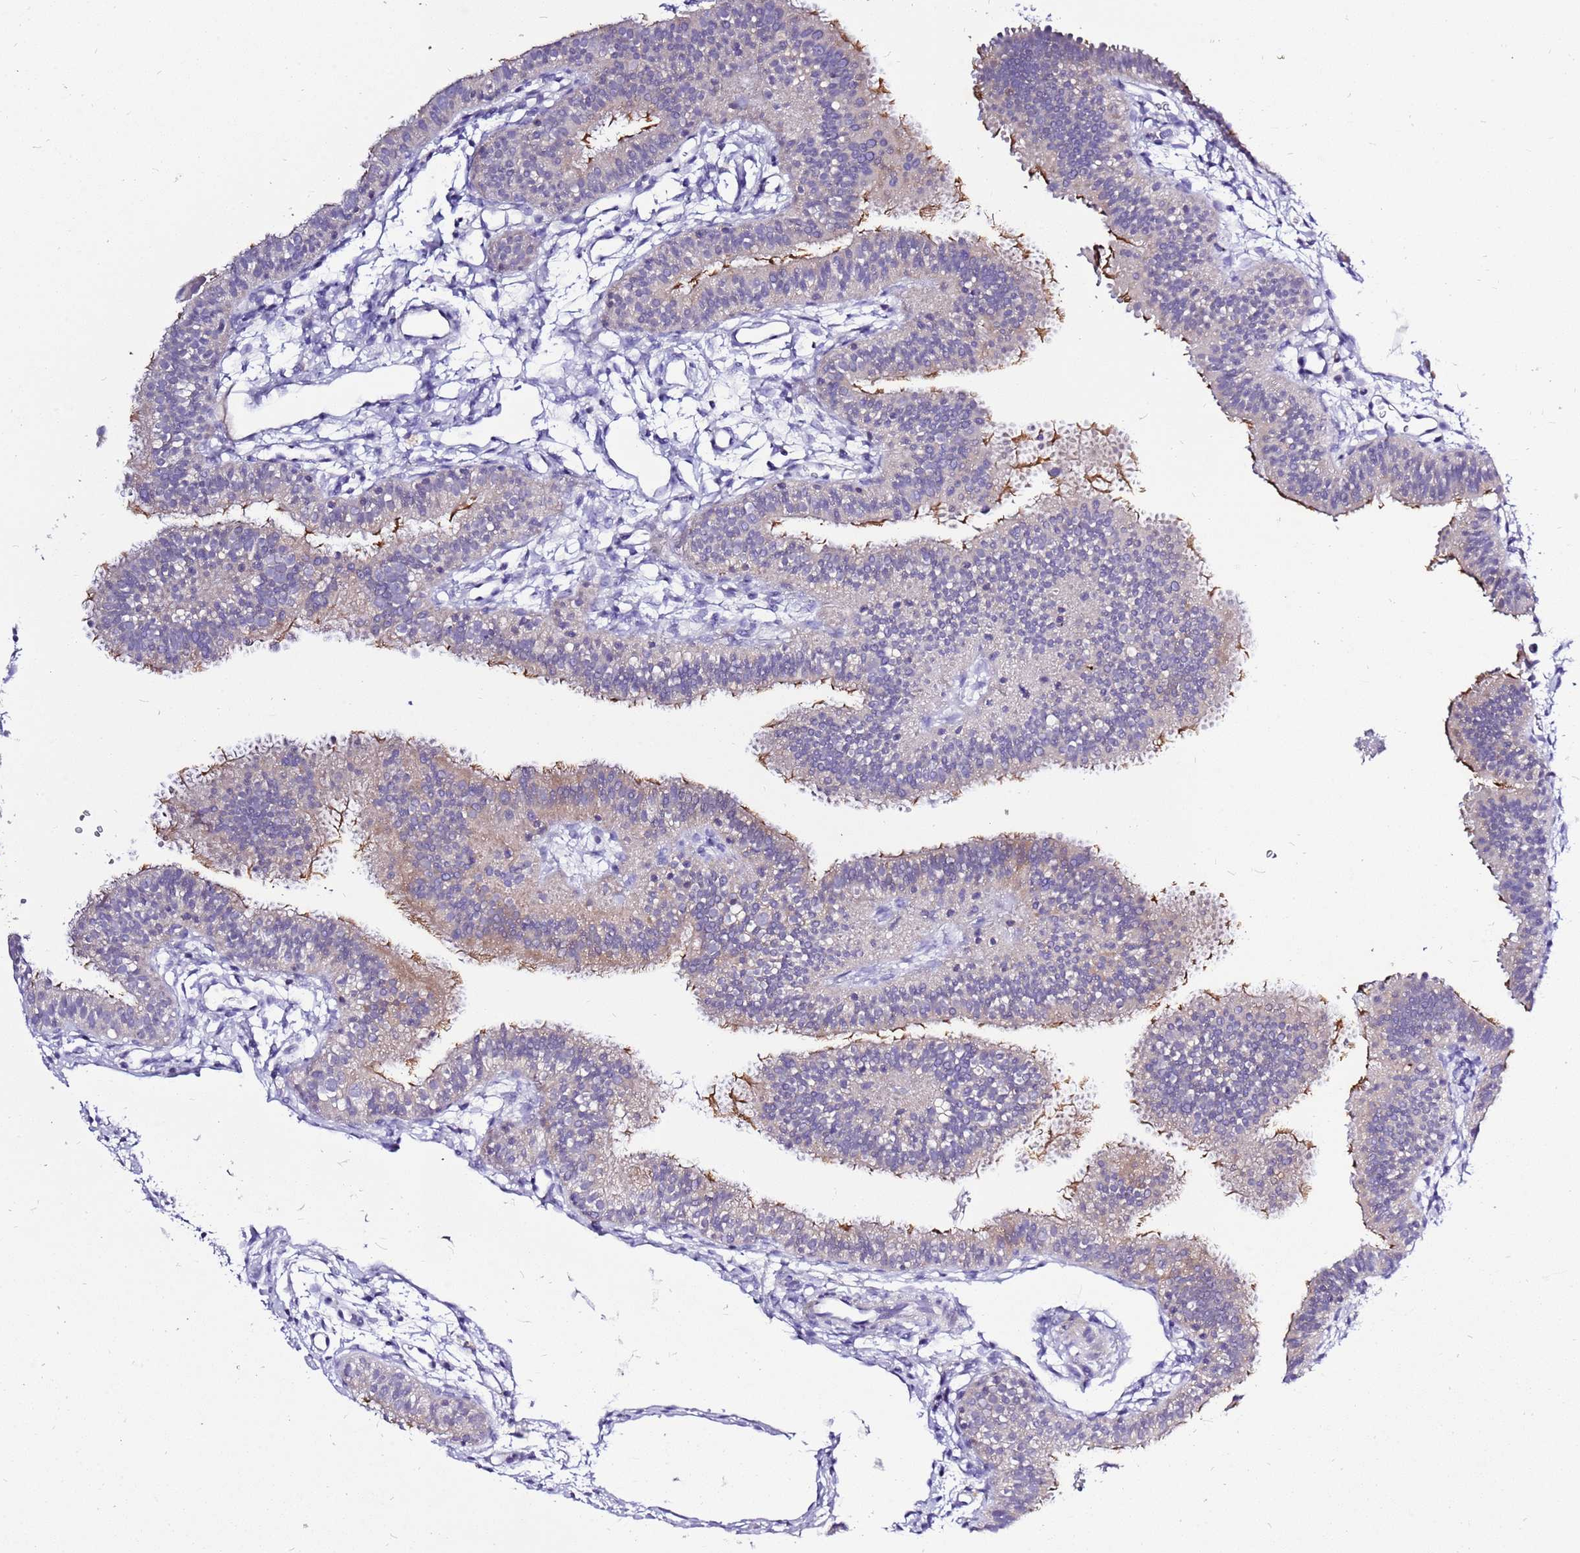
{"staining": {"intensity": "moderate", "quantity": "25%-75%", "location": "cytoplasmic/membranous"}, "tissue": "fallopian tube", "cell_type": "Glandular cells", "image_type": "normal", "snomed": [{"axis": "morphology", "description": "Normal tissue, NOS"}, {"axis": "topography", "description": "Fallopian tube"}], "caption": "This micrograph exhibits IHC staining of benign fallopian tube, with medium moderate cytoplasmic/membranous staining in approximately 25%-75% of glandular cells.", "gene": "GLCE", "patient": {"sex": "female", "age": 35}}